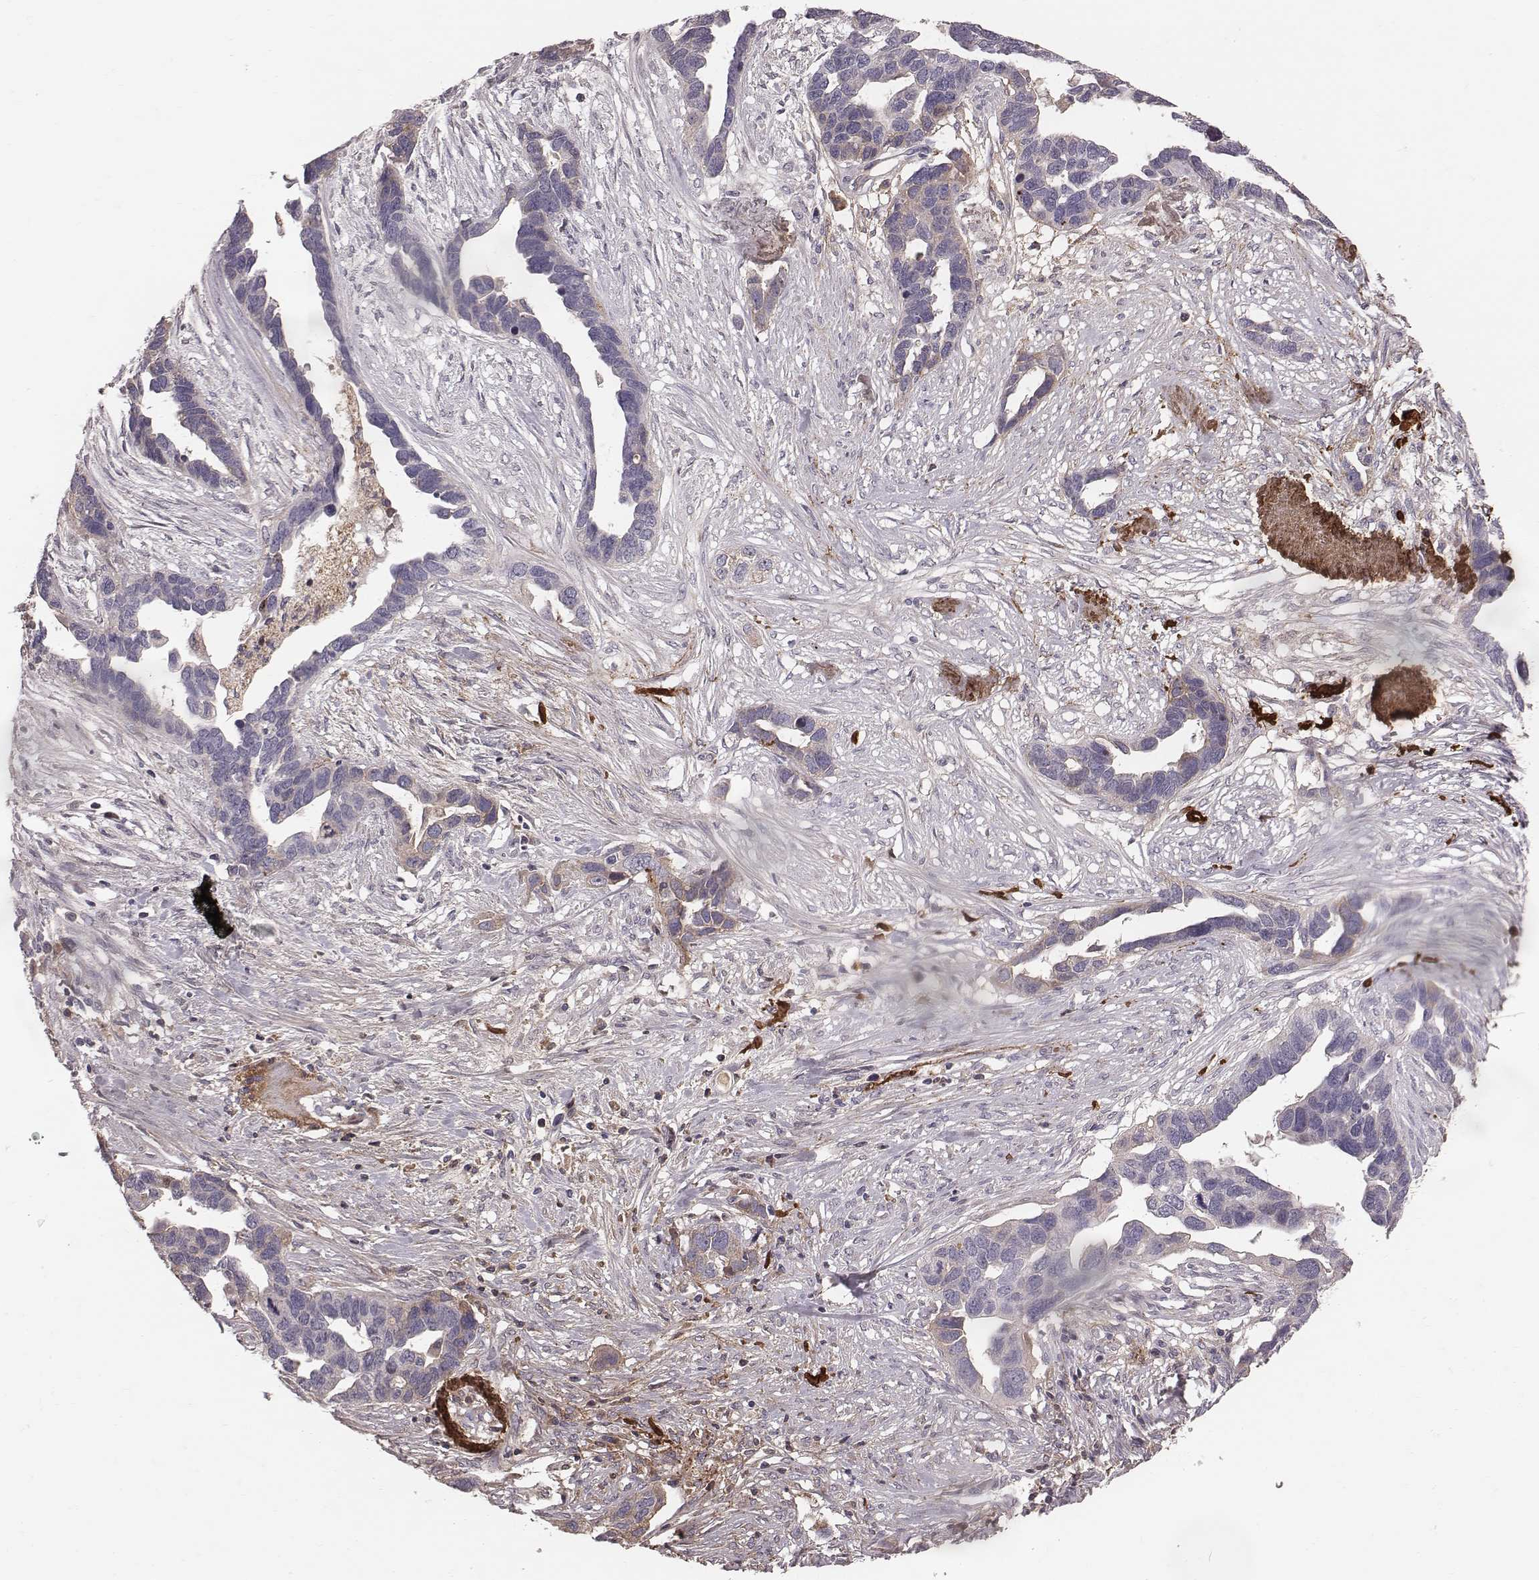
{"staining": {"intensity": "negative", "quantity": "none", "location": "none"}, "tissue": "ovarian cancer", "cell_type": "Tumor cells", "image_type": "cancer", "snomed": [{"axis": "morphology", "description": "Cystadenocarcinoma, serous, NOS"}, {"axis": "topography", "description": "Ovary"}], "caption": "Photomicrograph shows no significant protein positivity in tumor cells of serous cystadenocarcinoma (ovarian).", "gene": "CFTR", "patient": {"sex": "female", "age": 54}}